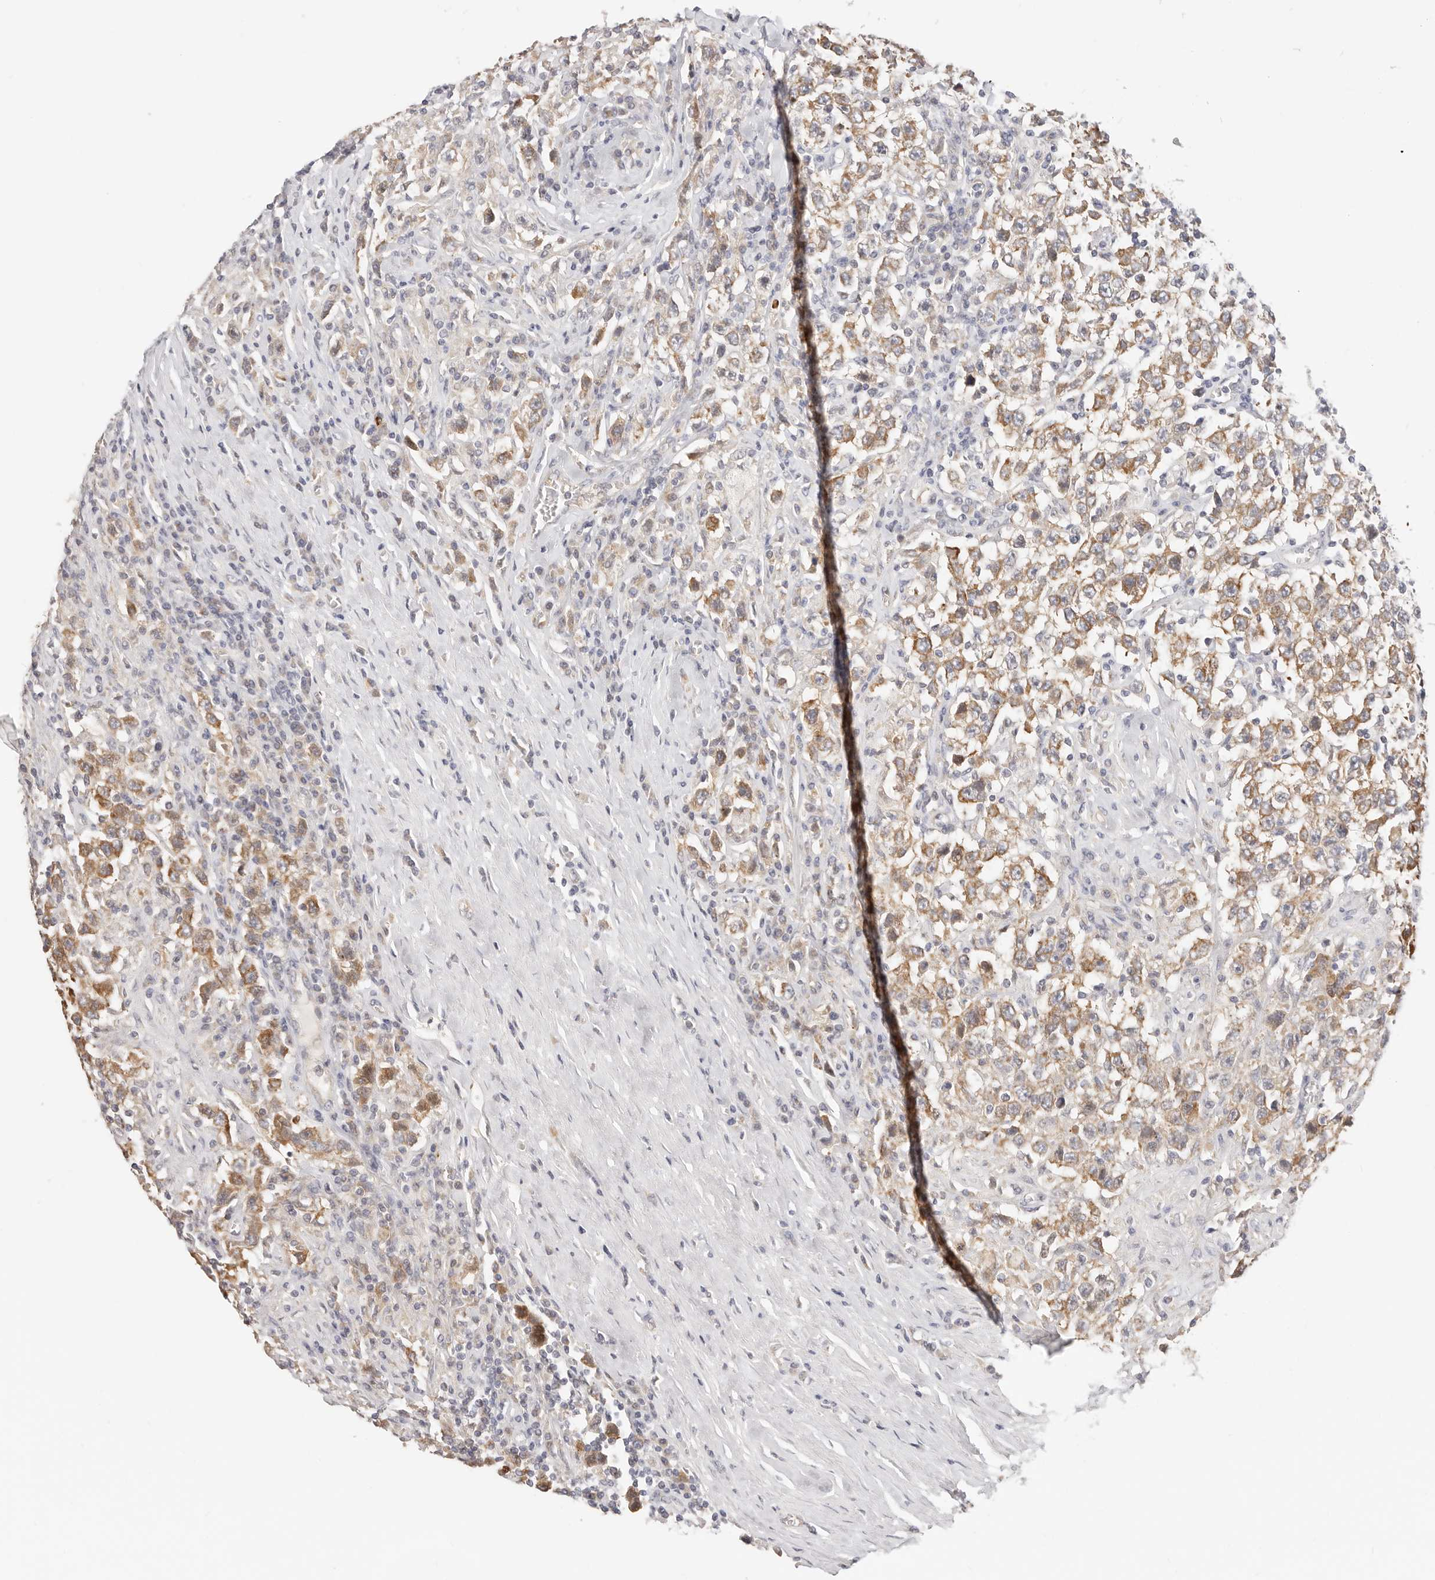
{"staining": {"intensity": "moderate", "quantity": ">75%", "location": "cytoplasmic/membranous"}, "tissue": "testis cancer", "cell_type": "Tumor cells", "image_type": "cancer", "snomed": [{"axis": "morphology", "description": "Seminoma, NOS"}, {"axis": "topography", "description": "Testis"}], "caption": "Human testis cancer stained for a protein (brown) demonstrates moderate cytoplasmic/membranous positive expression in approximately >75% of tumor cells.", "gene": "DTNBP1", "patient": {"sex": "male", "age": 41}}